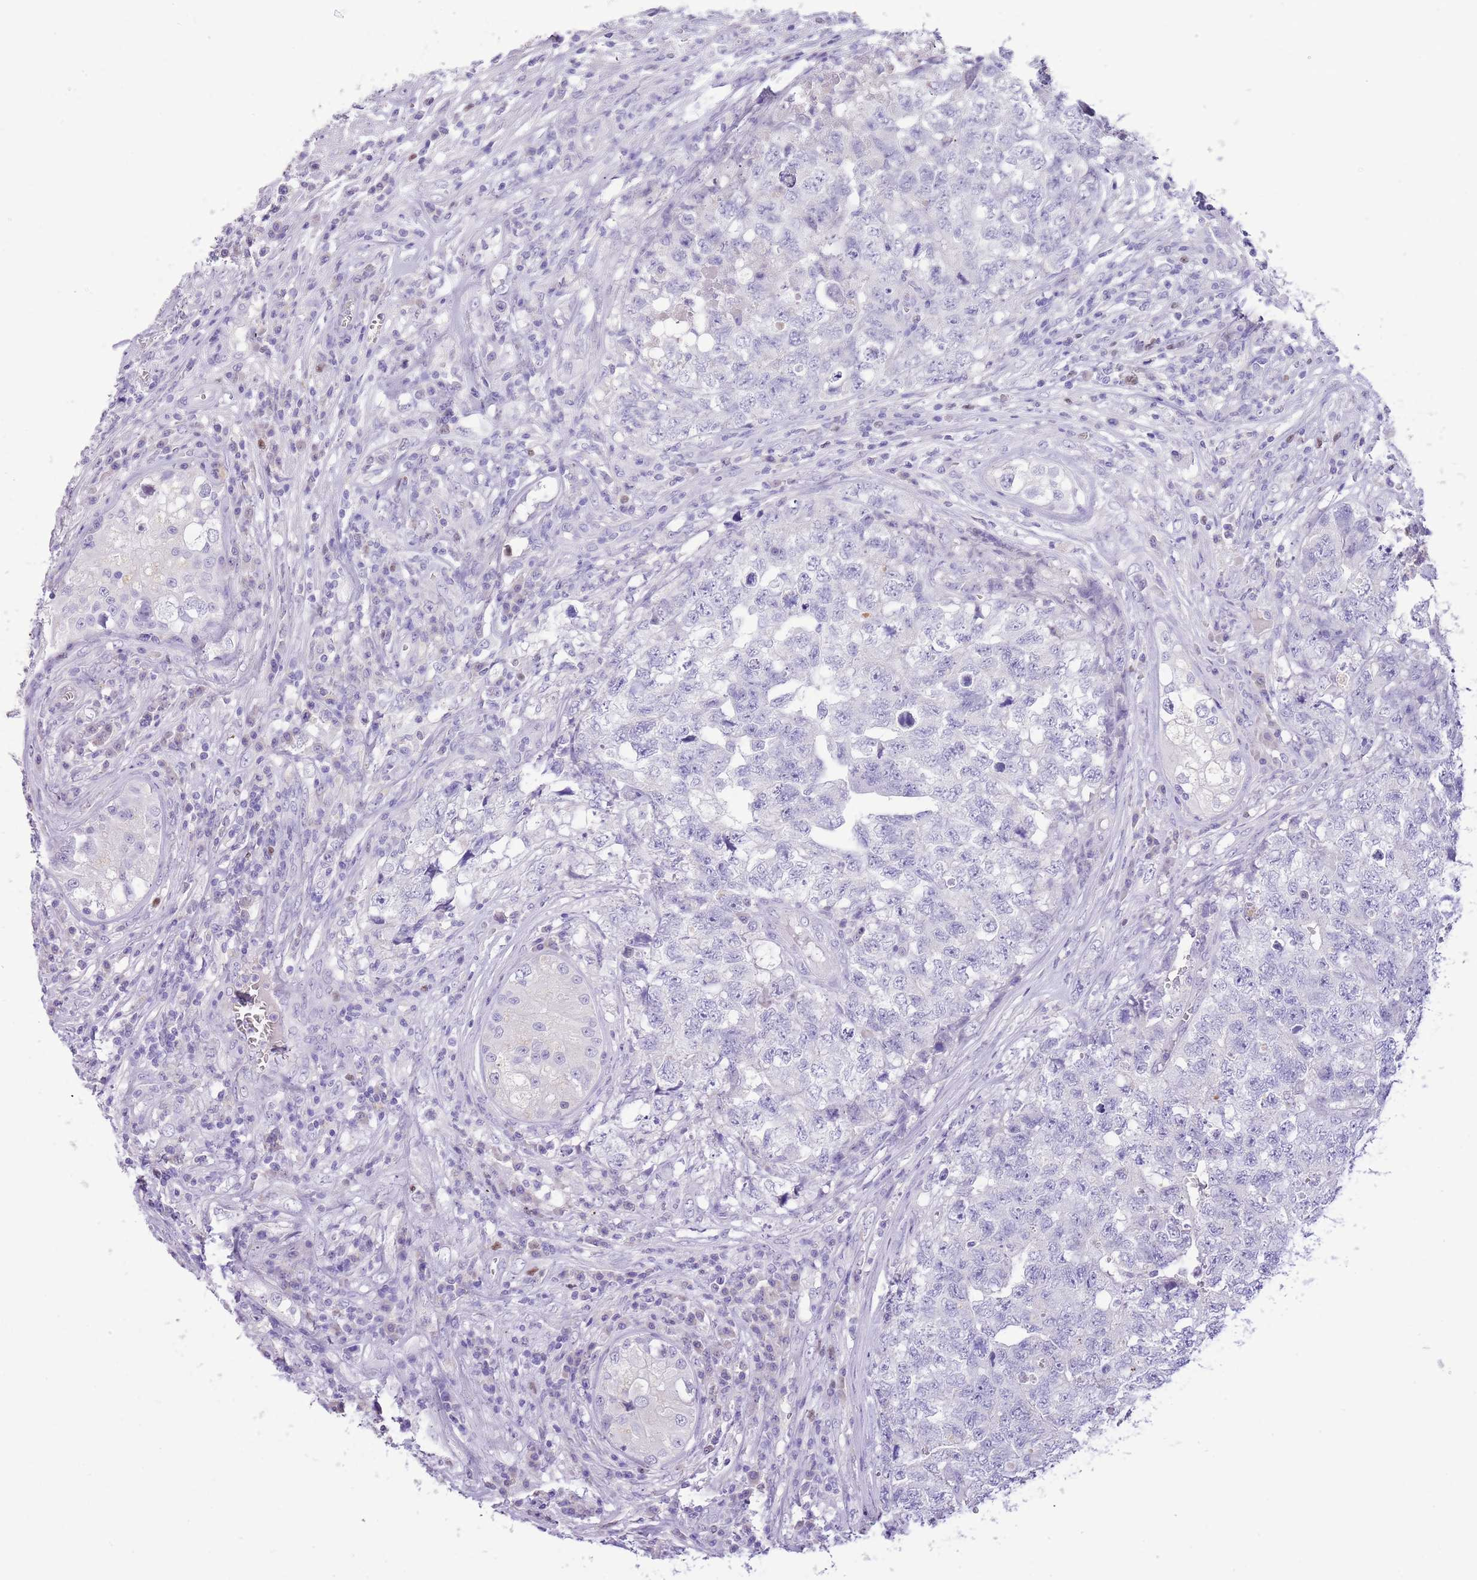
{"staining": {"intensity": "negative", "quantity": "none", "location": "none"}, "tissue": "testis cancer", "cell_type": "Tumor cells", "image_type": "cancer", "snomed": [{"axis": "morphology", "description": "Carcinoma, Embryonal, NOS"}, {"axis": "topography", "description": "Testis"}], "caption": "IHC micrograph of testis embryonal carcinoma stained for a protein (brown), which demonstrates no positivity in tumor cells.", "gene": "TOX2", "patient": {"sex": "male", "age": 31}}